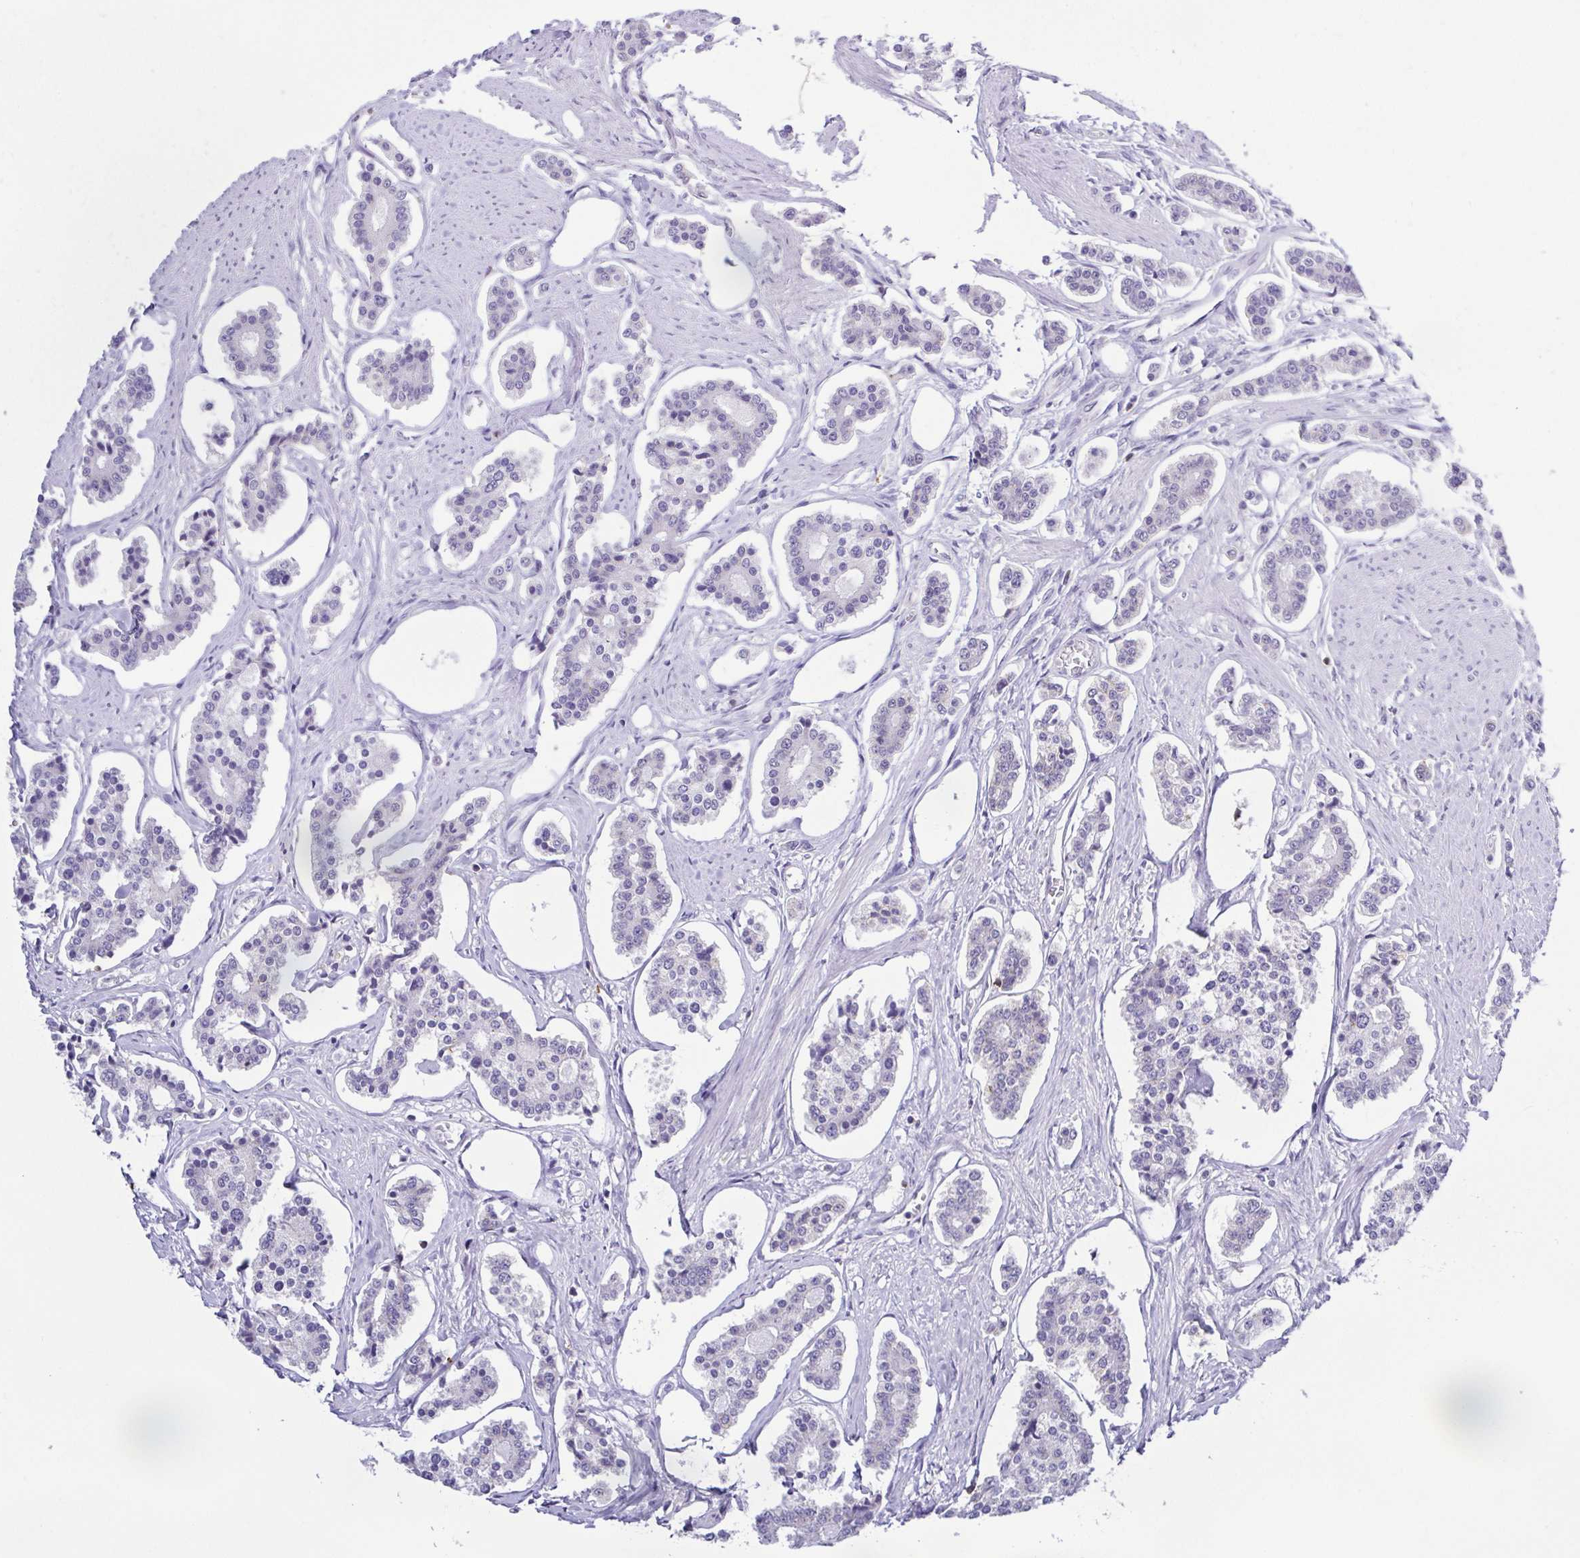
{"staining": {"intensity": "negative", "quantity": "none", "location": "none"}, "tissue": "carcinoid", "cell_type": "Tumor cells", "image_type": "cancer", "snomed": [{"axis": "morphology", "description": "Carcinoid, malignant, NOS"}, {"axis": "topography", "description": "Small intestine"}], "caption": "Image shows no significant protein expression in tumor cells of carcinoid.", "gene": "PGLYRP1", "patient": {"sex": "female", "age": 65}}